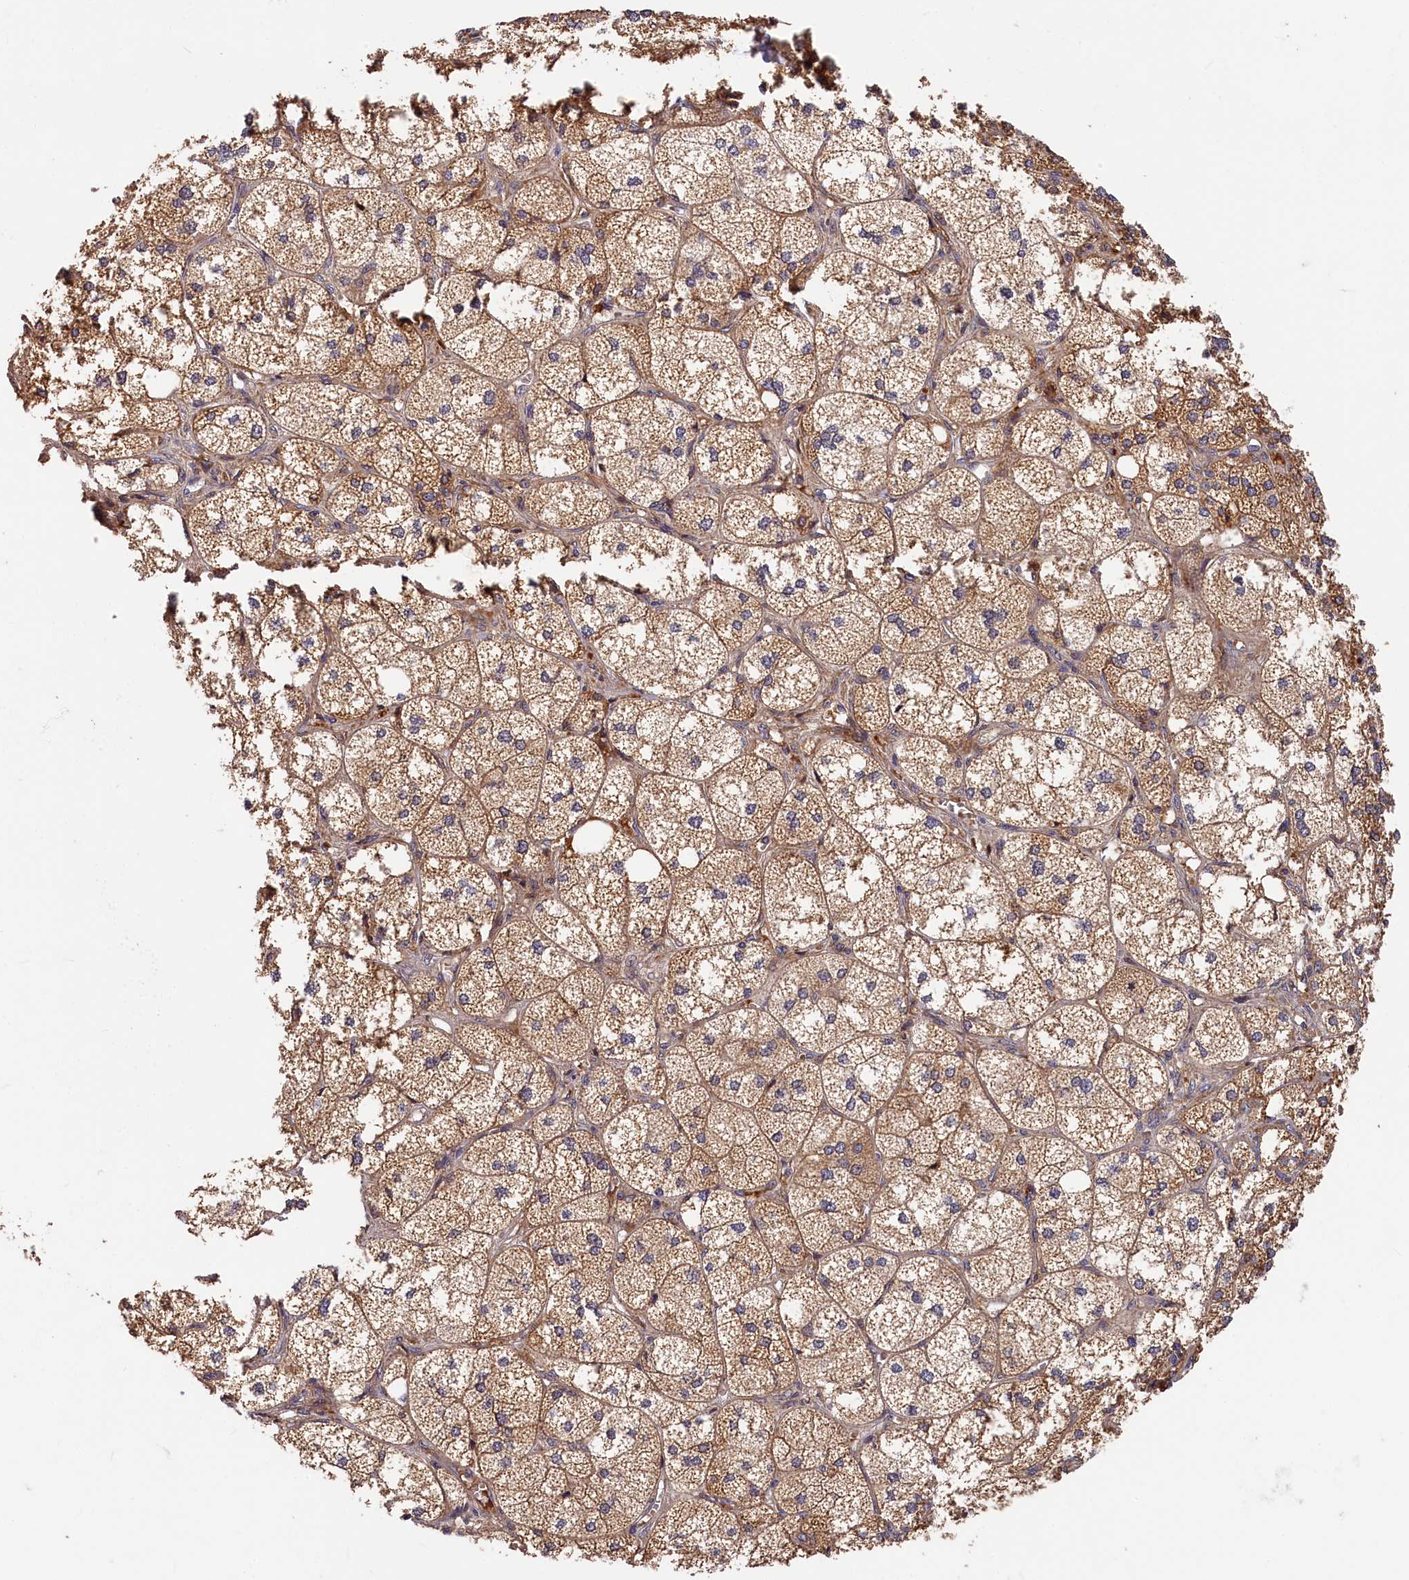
{"staining": {"intensity": "moderate", "quantity": ">75%", "location": "cytoplasmic/membranous"}, "tissue": "adrenal gland", "cell_type": "Glandular cells", "image_type": "normal", "snomed": [{"axis": "morphology", "description": "Normal tissue, NOS"}, {"axis": "topography", "description": "Adrenal gland"}], "caption": "Brown immunohistochemical staining in normal adrenal gland shows moderate cytoplasmic/membranous staining in about >75% of glandular cells. (DAB IHC with brightfield microscopy, high magnification).", "gene": "ITIH1", "patient": {"sex": "female", "age": 61}}